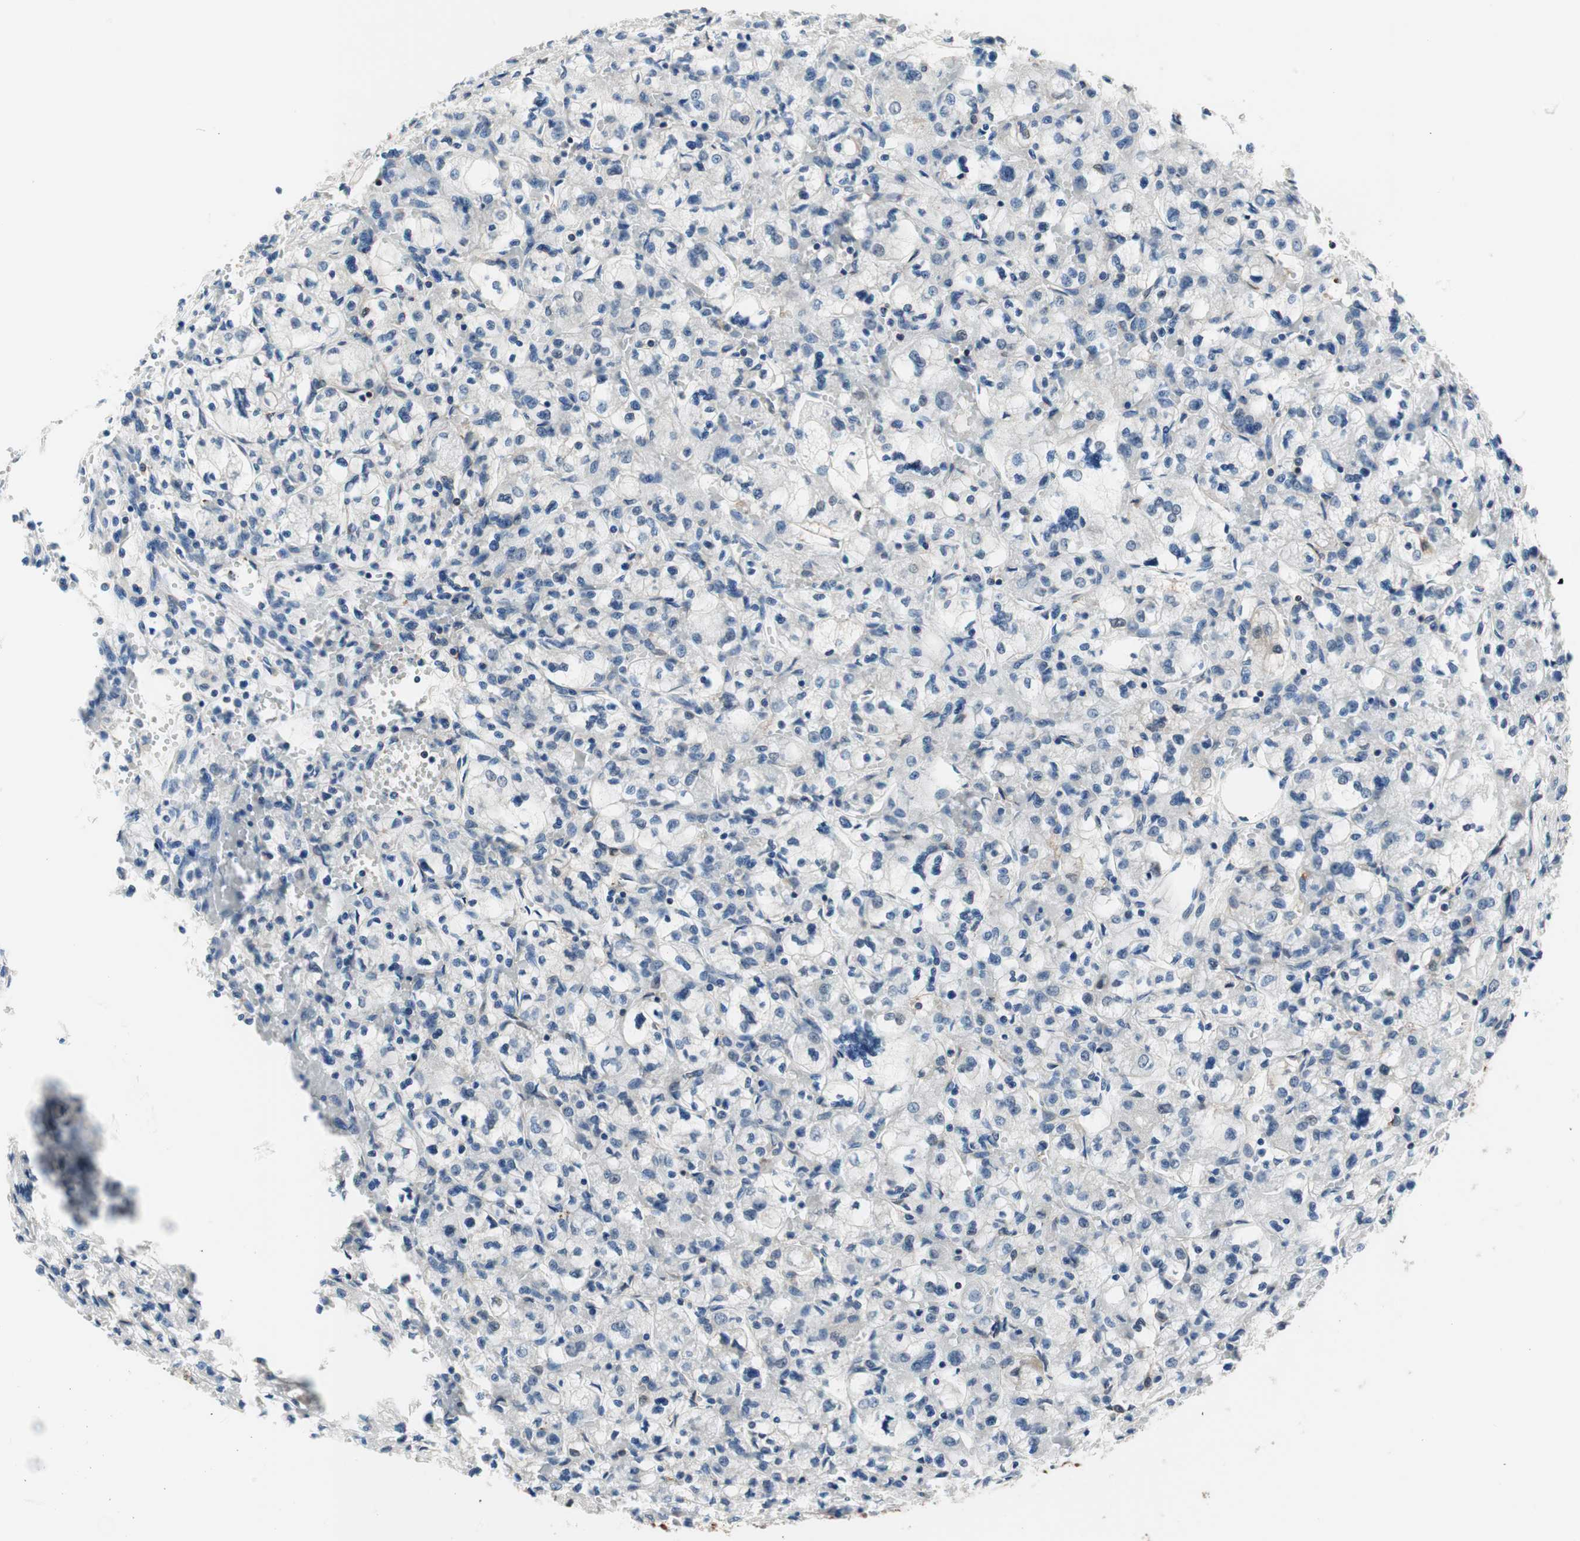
{"staining": {"intensity": "negative", "quantity": "none", "location": "none"}, "tissue": "renal cancer", "cell_type": "Tumor cells", "image_type": "cancer", "snomed": [{"axis": "morphology", "description": "Adenocarcinoma, NOS"}, {"axis": "topography", "description": "Kidney"}], "caption": "Immunohistochemistry (IHC) photomicrograph of neoplastic tissue: human adenocarcinoma (renal) stained with DAB shows no significant protein expression in tumor cells.", "gene": "ZNF512B", "patient": {"sex": "female", "age": 83}}